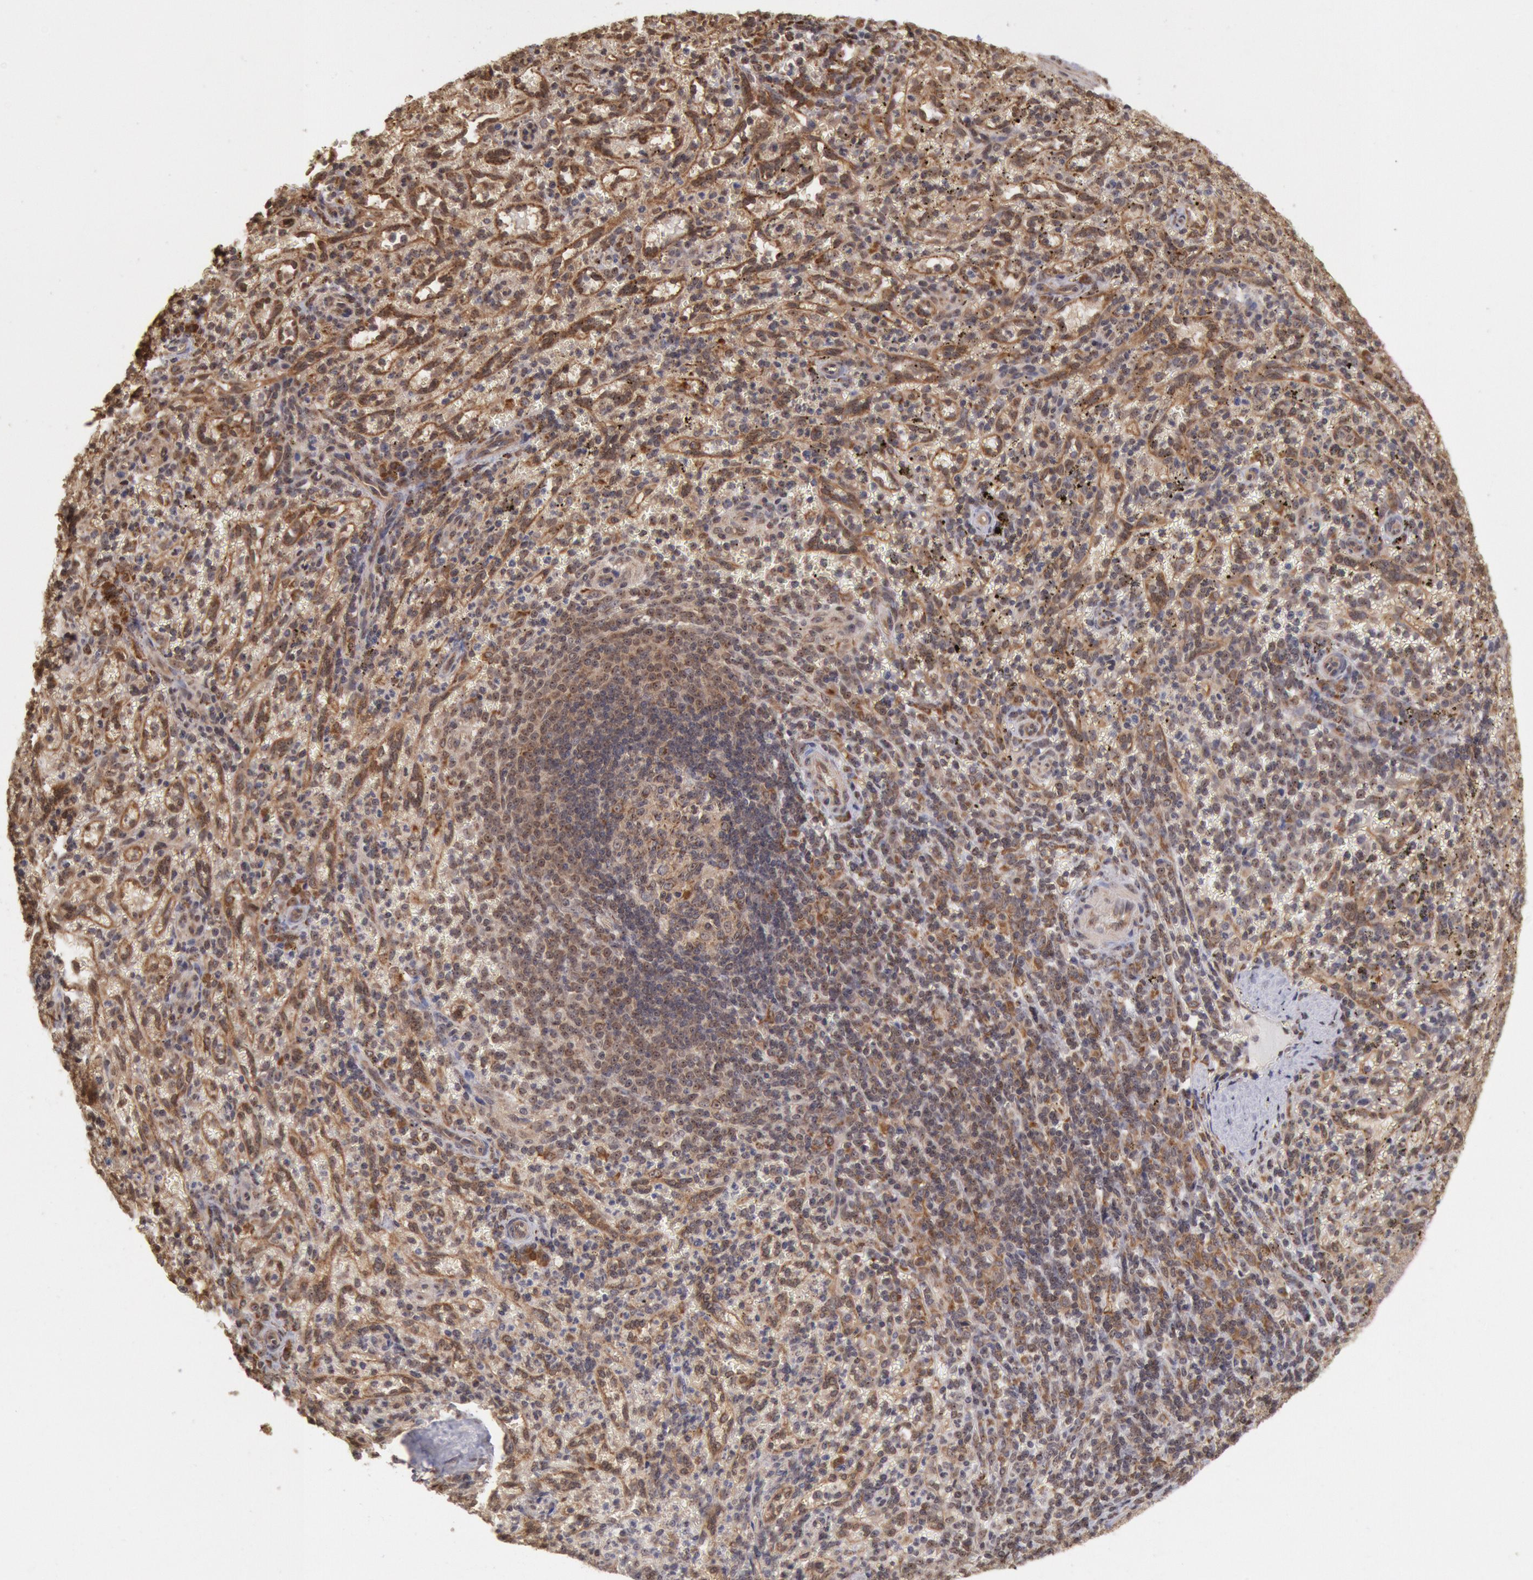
{"staining": {"intensity": "moderate", "quantity": "25%-75%", "location": "cytoplasmic/membranous"}, "tissue": "spleen", "cell_type": "Cells in red pulp", "image_type": "normal", "snomed": [{"axis": "morphology", "description": "Normal tissue, NOS"}, {"axis": "topography", "description": "Spleen"}], "caption": "Brown immunohistochemical staining in benign spleen displays moderate cytoplasmic/membranous staining in approximately 25%-75% of cells in red pulp. (Stains: DAB in brown, nuclei in blue, Microscopy: brightfield microscopy at high magnification).", "gene": "STX17", "patient": {"sex": "female", "age": 10}}